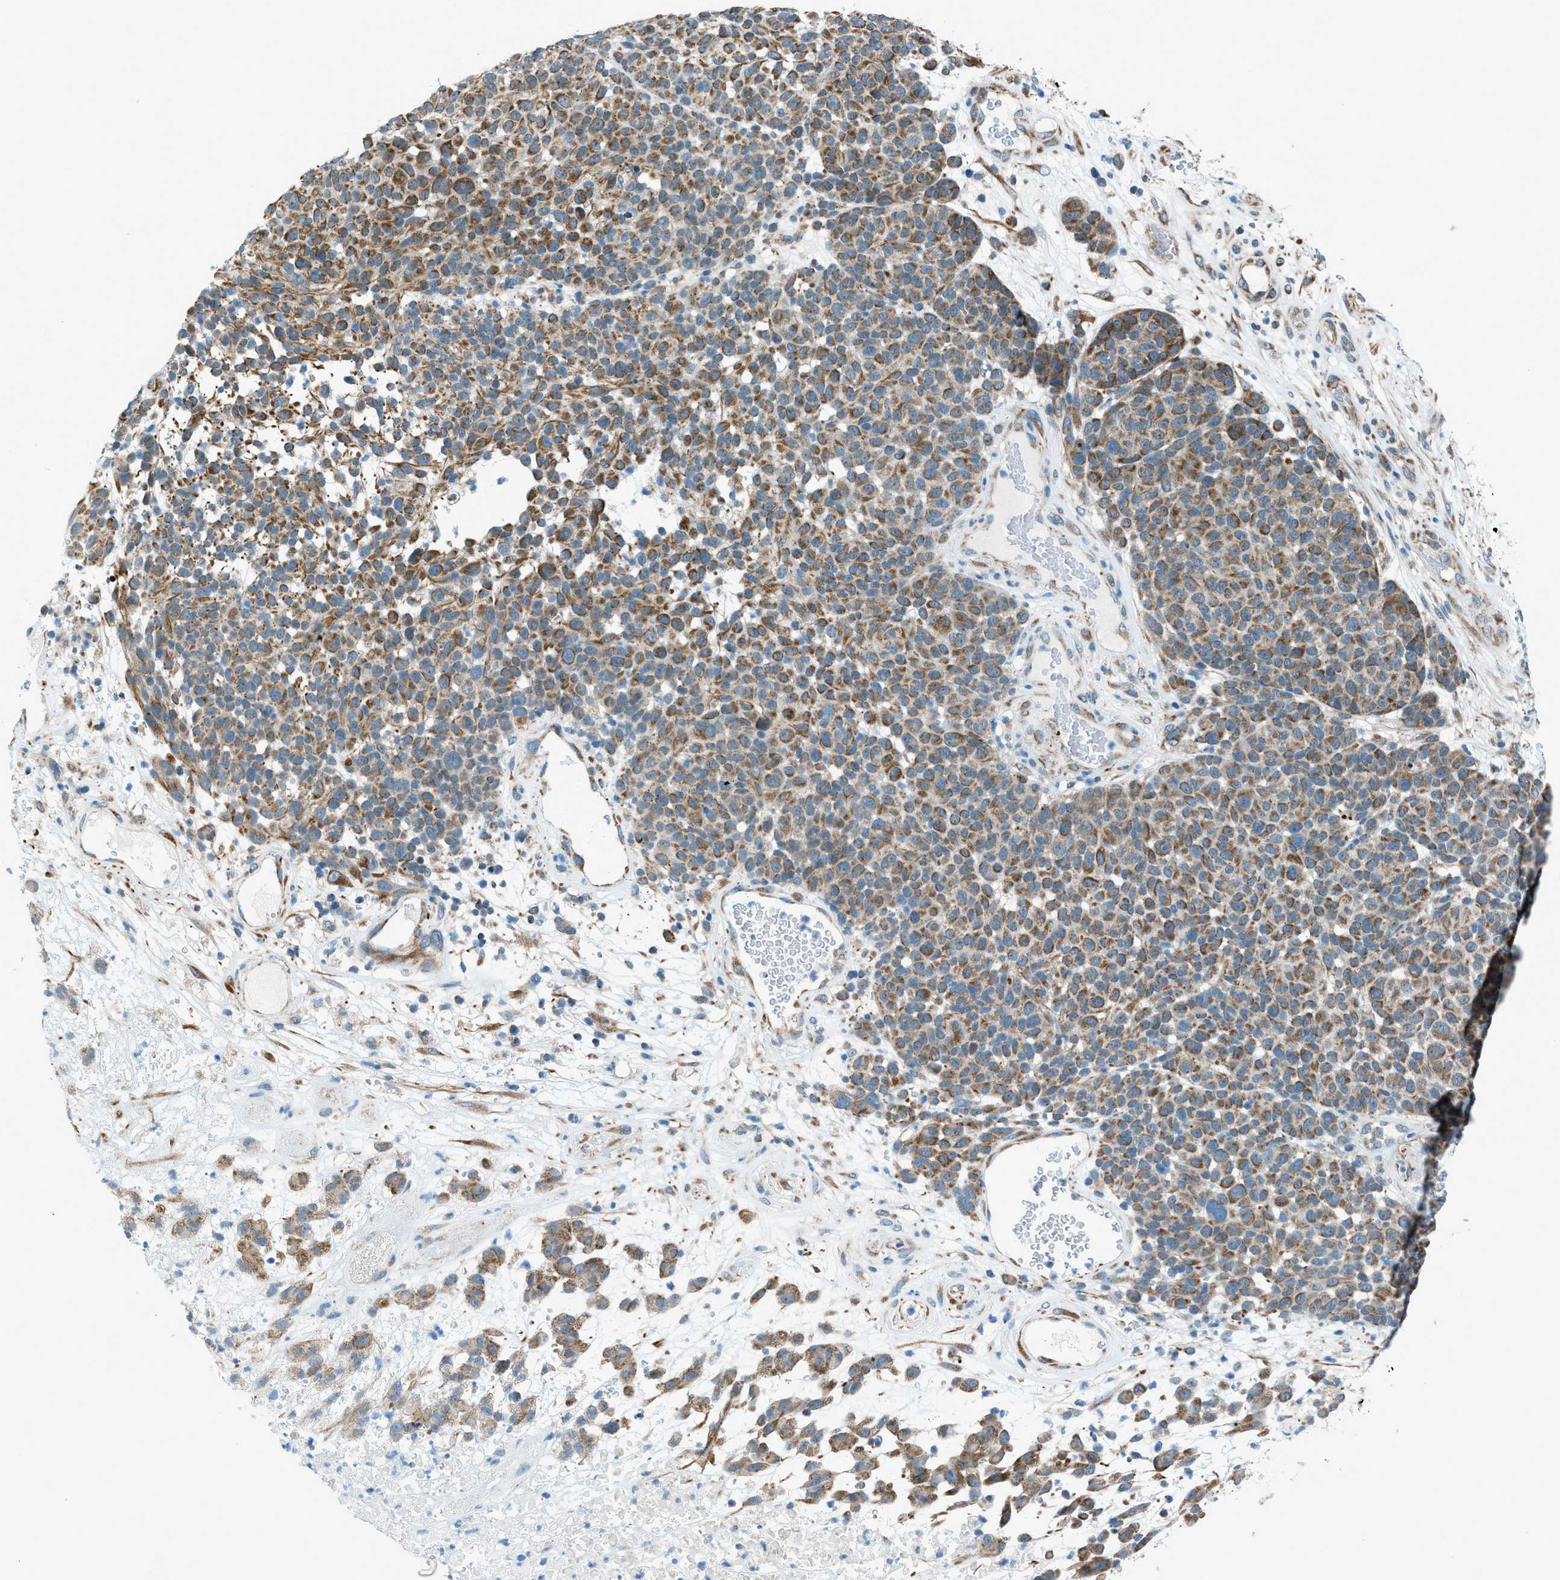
{"staining": {"intensity": "moderate", "quantity": "25%-75%", "location": "cytoplasmic/membranous"}, "tissue": "melanoma", "cell_type": "Tumor cells", "image_type": "cancer", "snomed": [{"axis": "morphology", "description": "Malignant melanoma, NOS"}, {"axis": "topography", "description": "Skin"}], "caption": "The micrograph exhibits a brown stain indicating the presence of a protein in the cytoplasmic/membranous of tumor cells in melanoma.", "gene": "PIGG", "patient": {"sex": "male", "age": 59}}